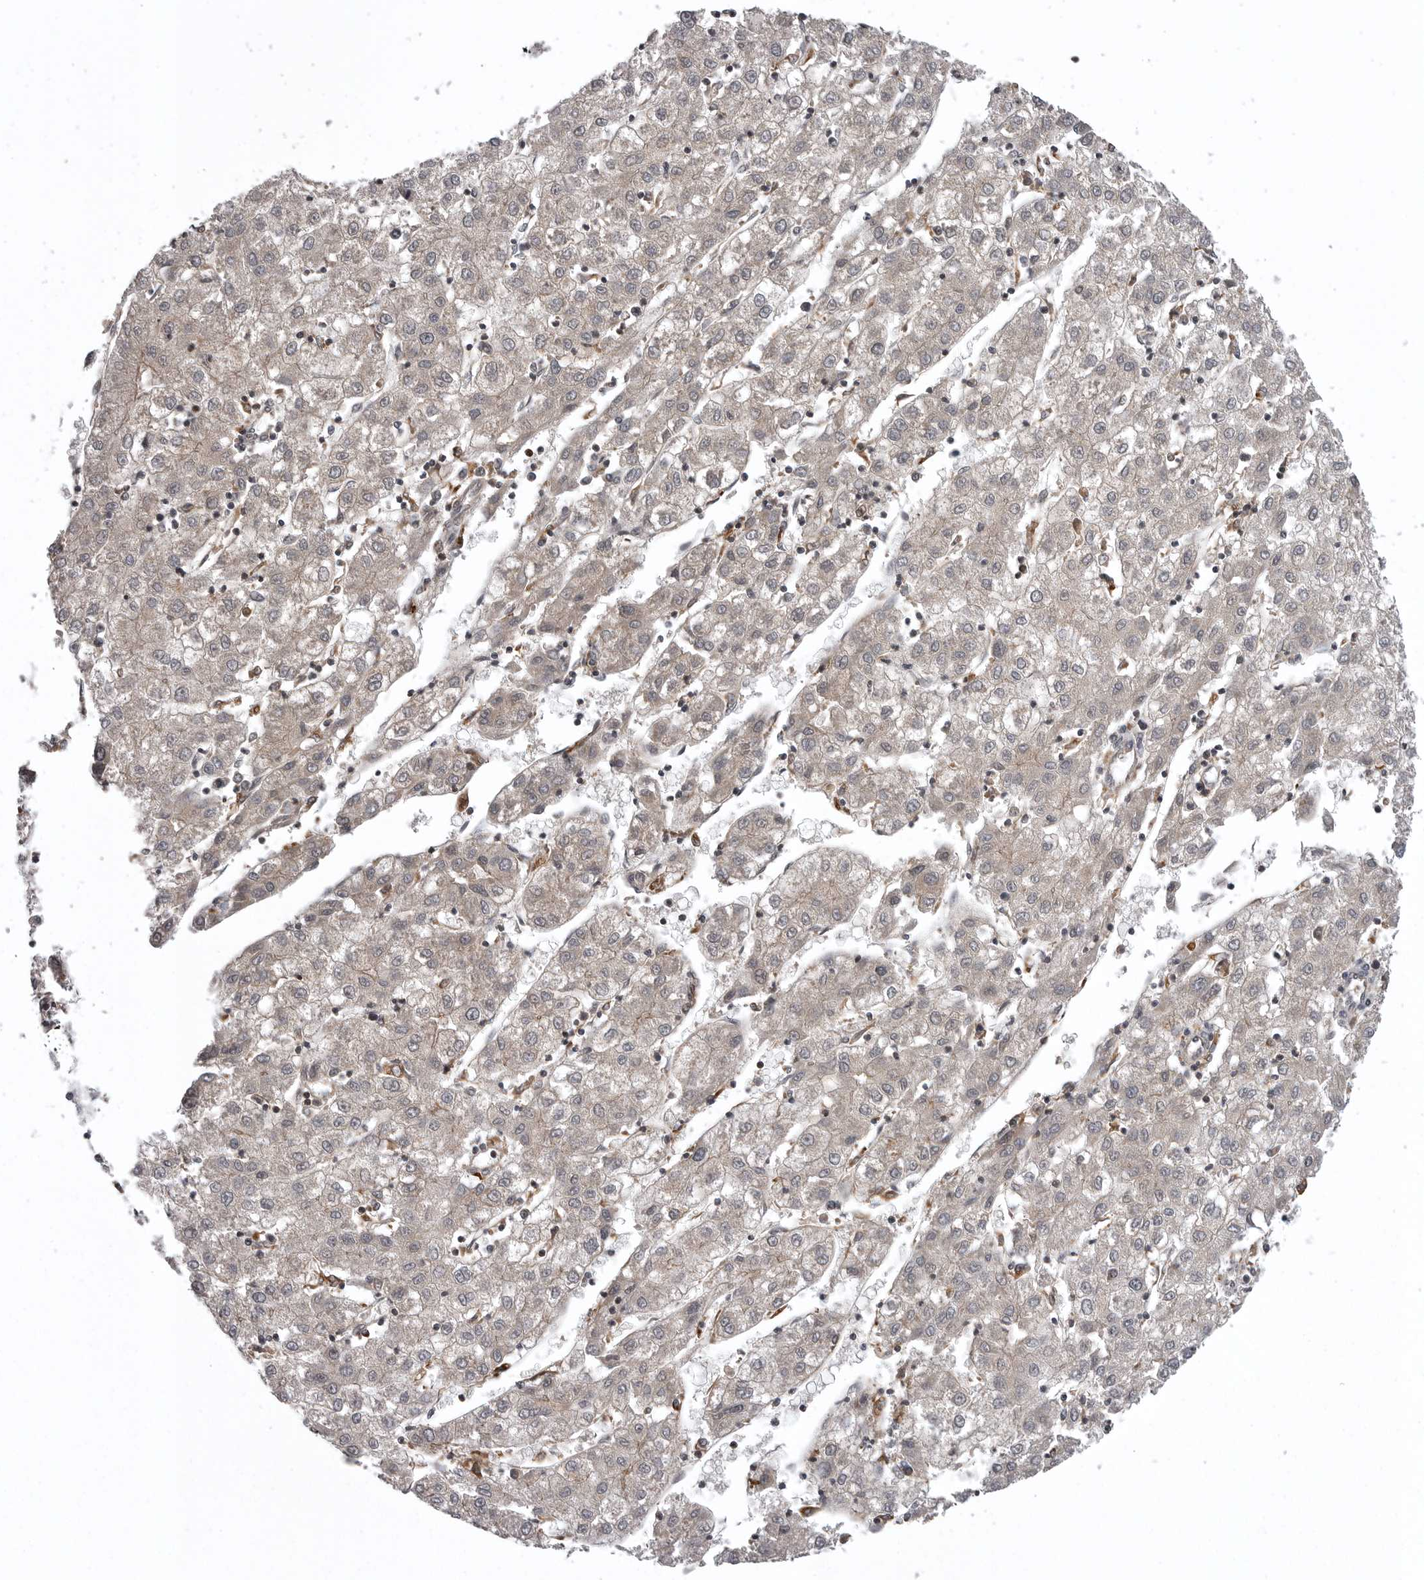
{"staining": {"intensity": "negative", "quantity": "none", "location": "none"}, "tissue": "liver cancer", "cell_type": "Tumor cells", "image_type": "cancer", "snomed": [{"axis": "morphology", "description": "Carcinoma, Hepatocellular, NOS"}, {"axis": "topography", "description": "Liver"}], "caption": "Tumor cells show no significant protein staining in liver cancer (hepatocellular carcinoma).", "gene": "AOAH", "patient": {"sex": "male", "age": 72}}